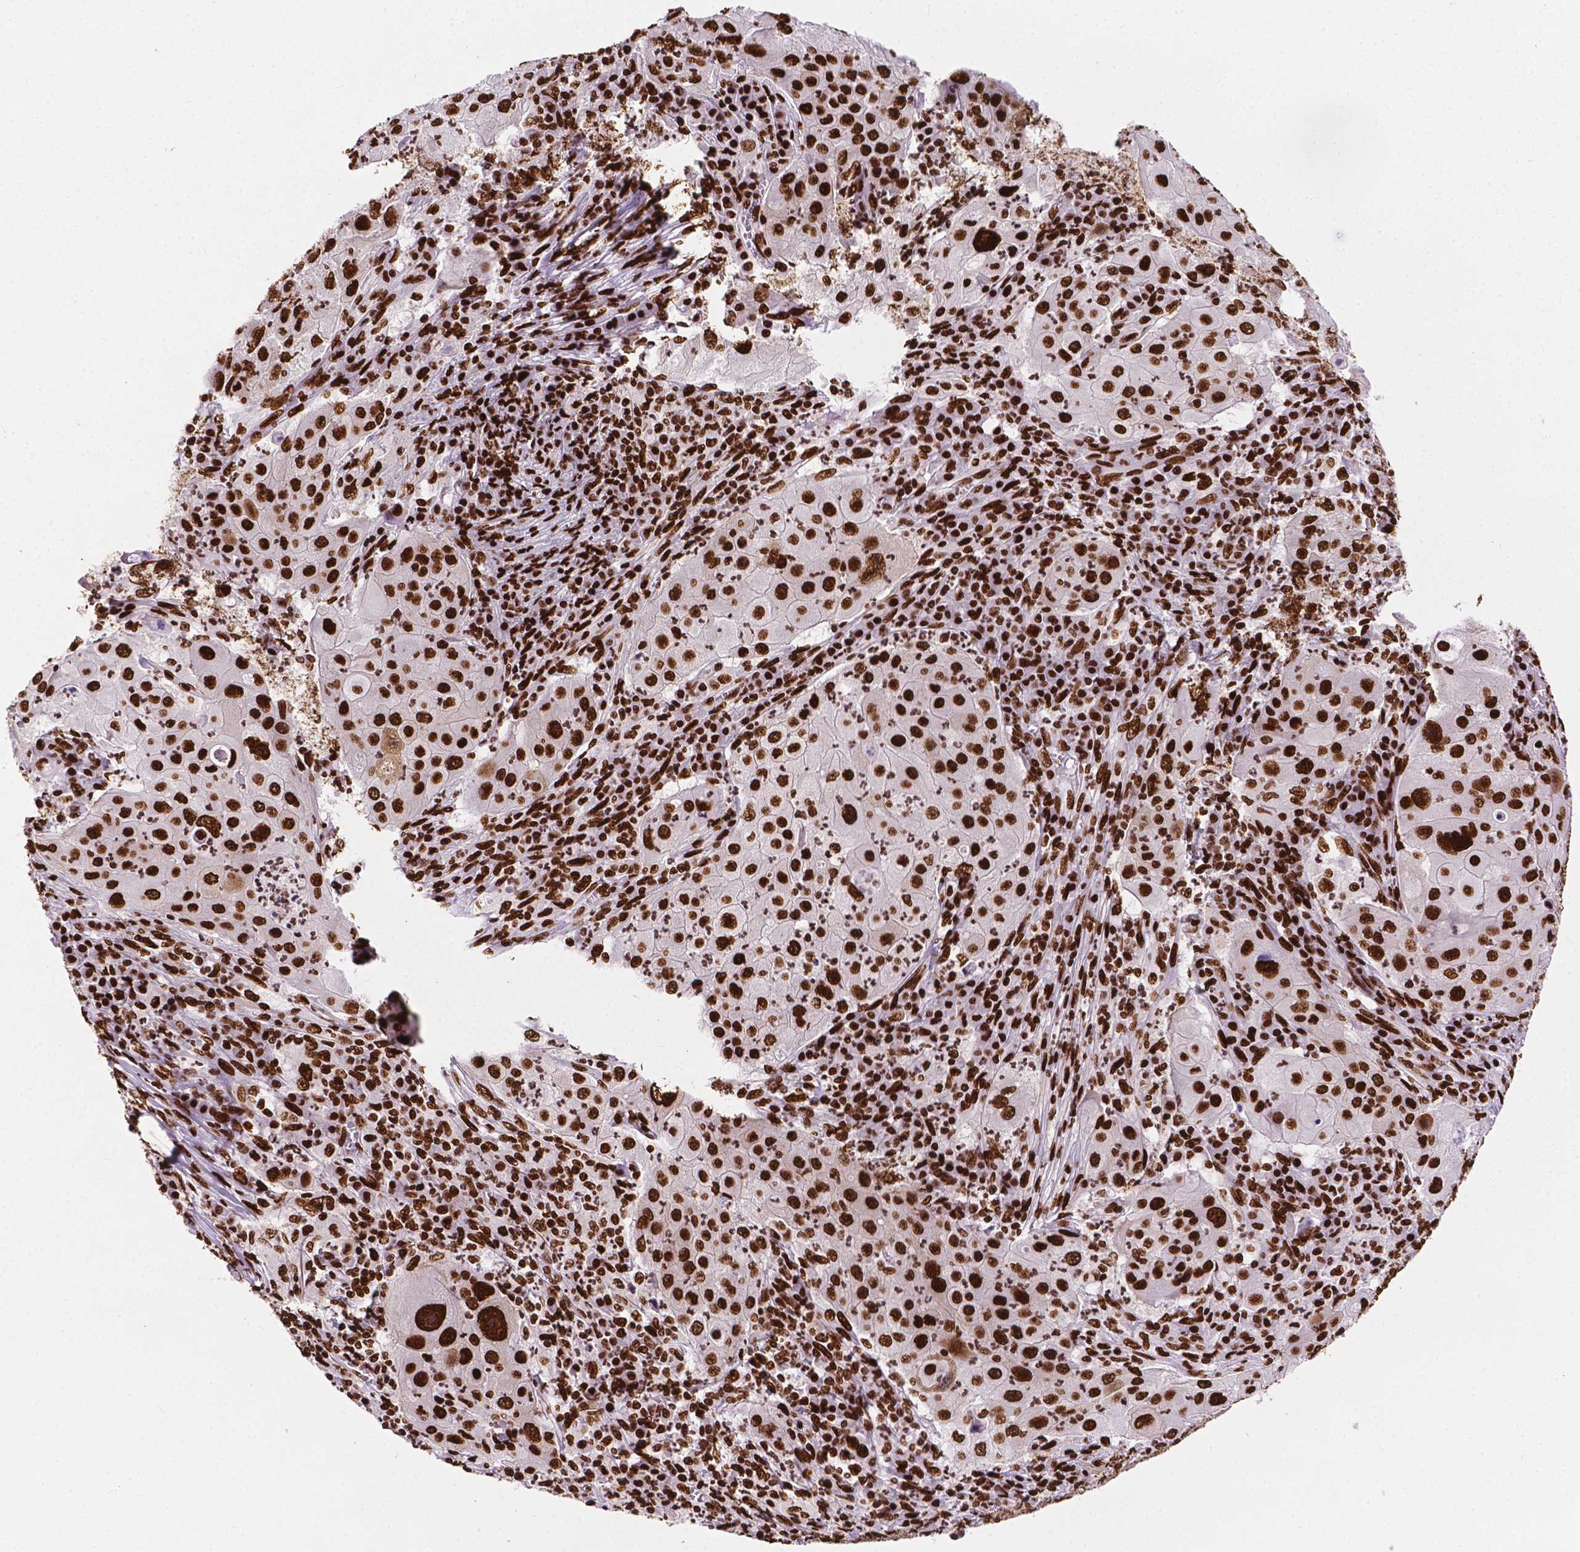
{"staining": {"intensity": "strong", "quantity": ">75%", "location": "nuclear"}, "tissue": "lung cancer", "cell_type": "Tumor cells", "image_type": "cancer", "snomed": [{"axis": "morphology", "description": "Squamous cell carcinoma, NOS"}, {"axis": "topography", "description": "Lung"}], "caption": "There is high levels of strong nuclear staining in tumor cells of squamous cell carcinoma (lung), as demonstrated by immunohistochemical staining (brown color).", "gene": "SMIM5", "patient": {"sex": "female", "age": 59}}